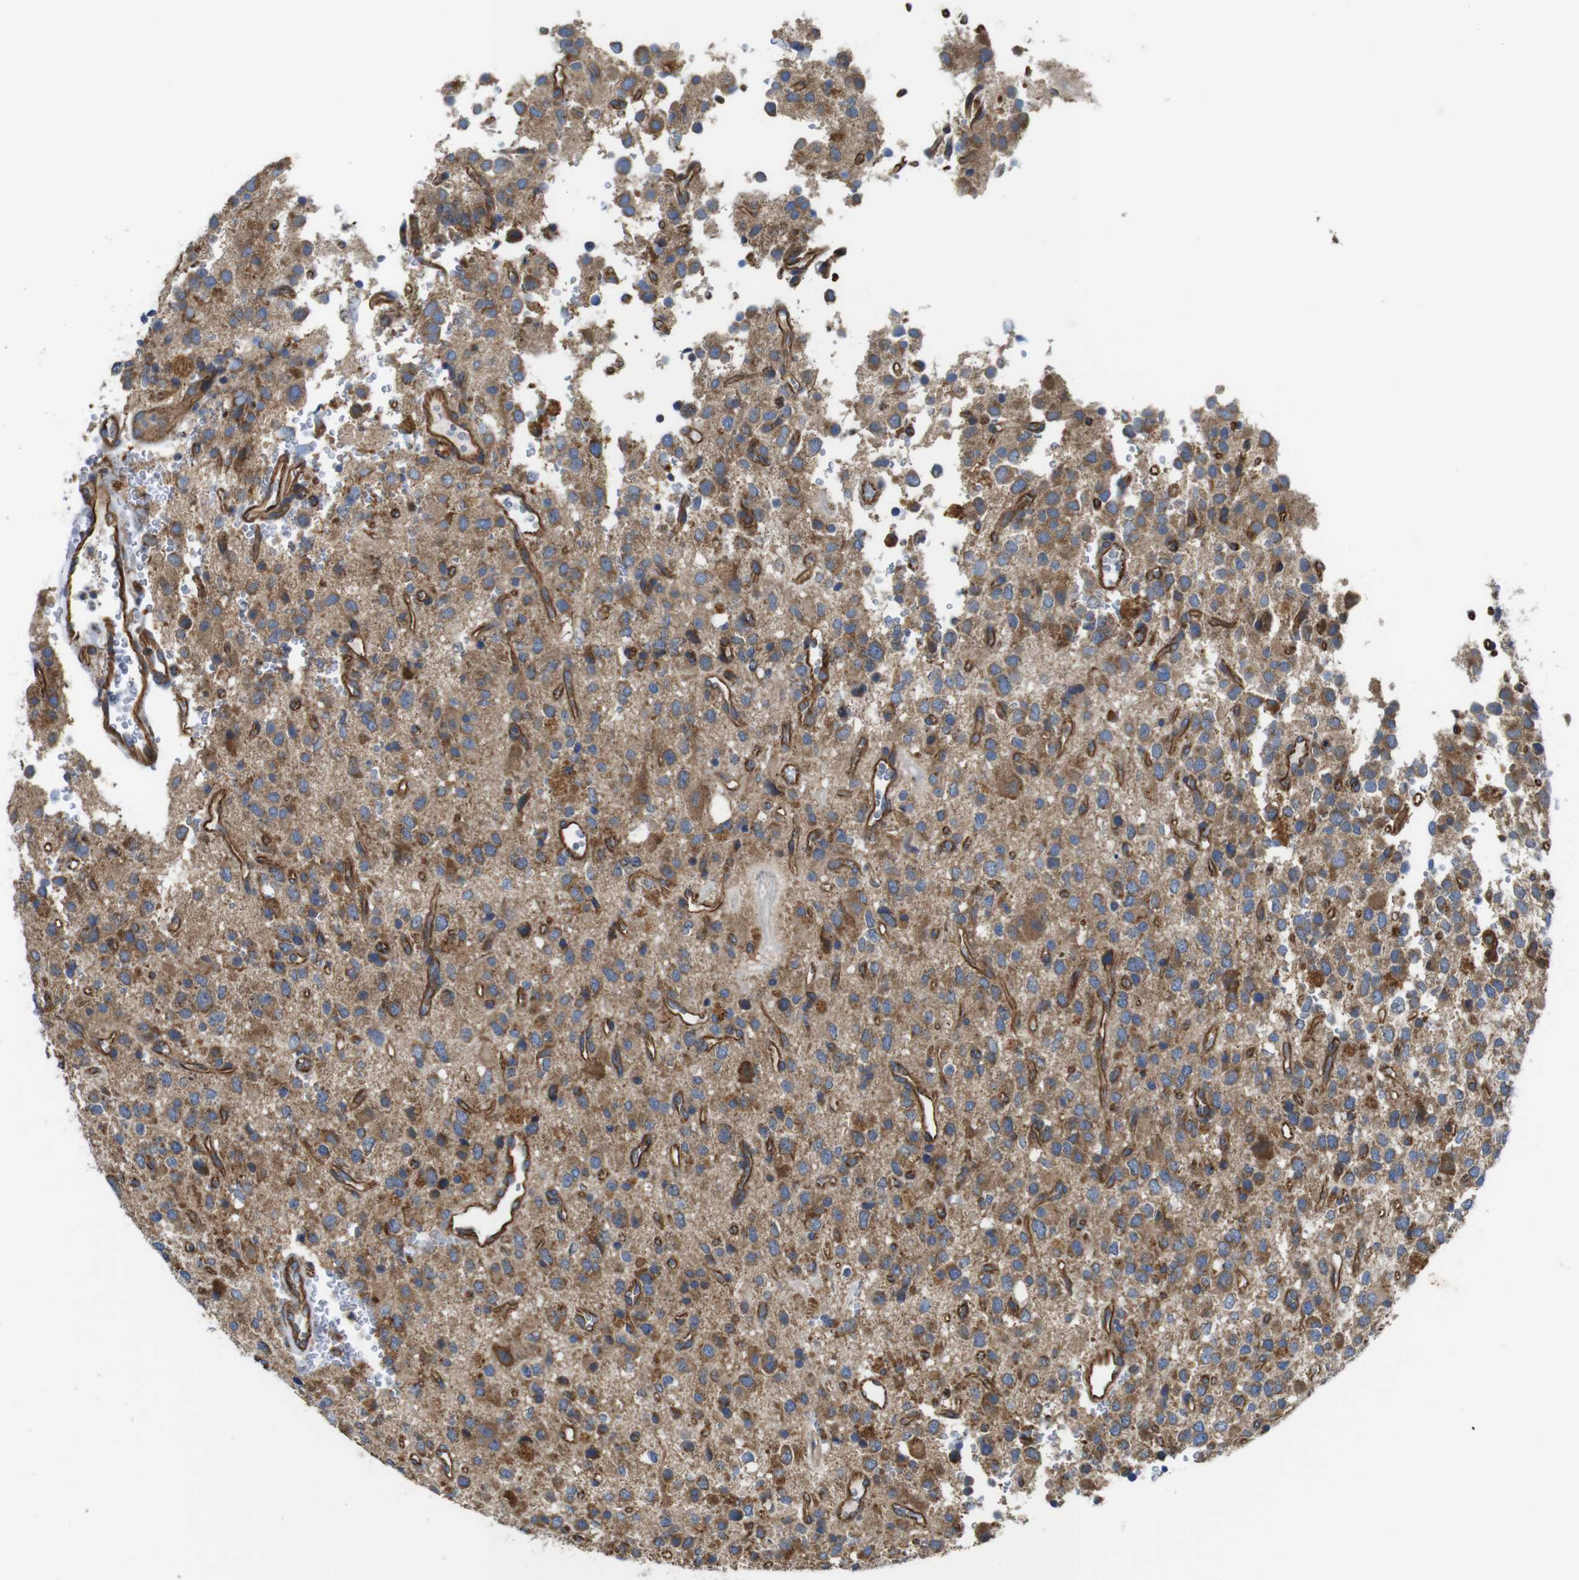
{"staining": {"intensity": "moderate", "quantity": "25%-75%", "location": "cytoplasmic/membranous"}, "tissue": "glioma", "cell_type": "Tumor cells", "image_type": "cancer", "snomed": [{"axis": "morphology", "description": "Glioma, malignant, High grade"}, {"axis": "topography", "description": "Brain"}], "caption": "Approximately 25%-75% of tumor cells in human malignant high-grade glioma exhibit moderate cytoplasmic/membranous protein staining as visualized by brown immunohistochemical staining.", "gene": "POMK", "patient": {"sex": "male", "age": 47}}